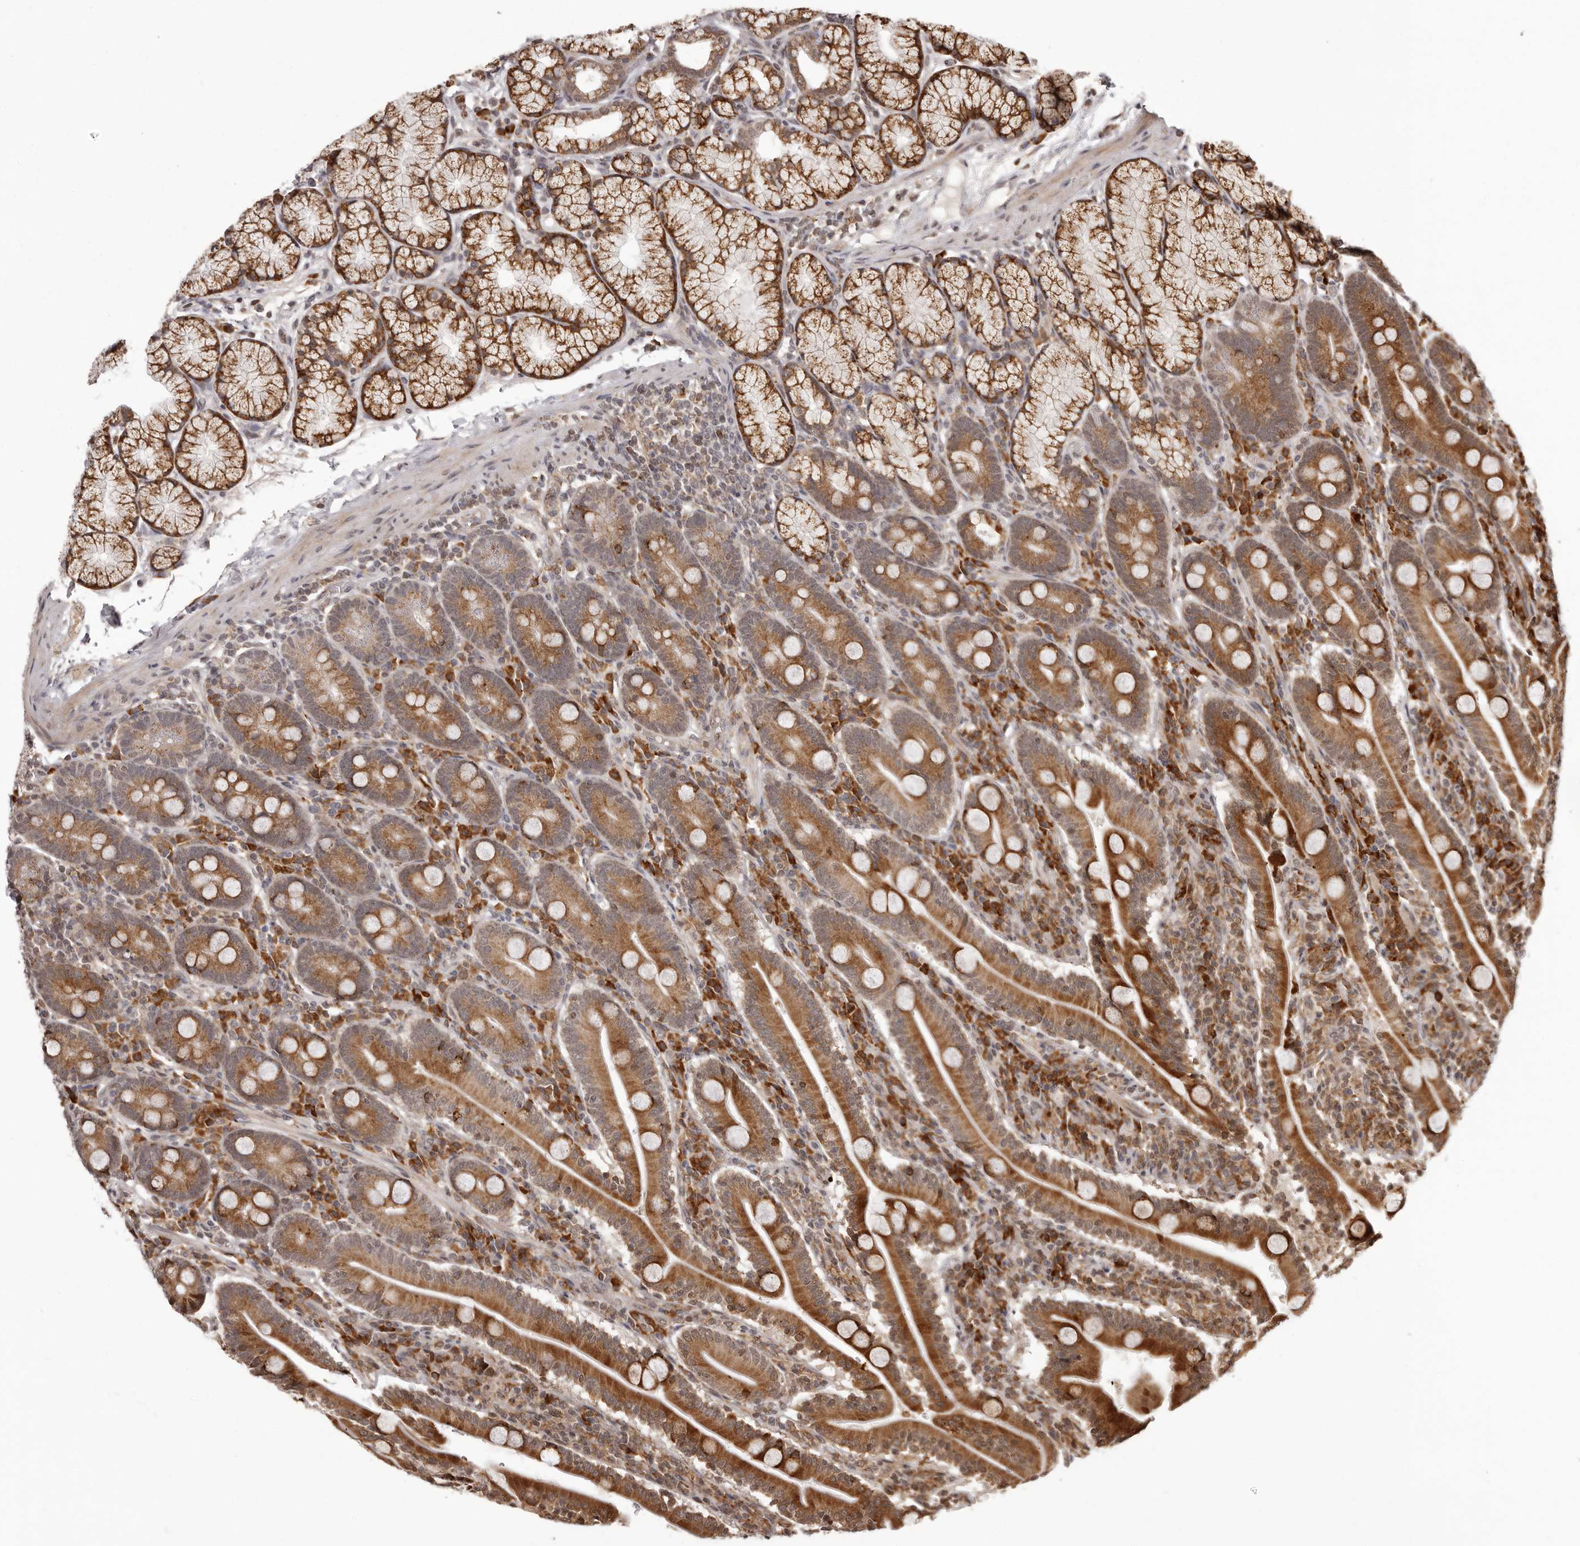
{"staining": {"intensity": "strong", "quantity": ">75%", "location": "cytoplasmic/membranous"}, "tissue": "duodenum", "cell_type": "Glandular cells", "image_type": "normal", "snomed": [{"axis": "morphology", "description": "Normal tissue, NOS"}, {"axis": "topography", "description": "Duodenum"}], "caption": "Protein analysis of normal duodenum reveals strong cytoplasmic/membranous expression in about >75% of glandular cells. The staining is performed using DAB (3,3'-diaminobenzidine) brown chromogen to label protein expression. The nuclei are counter-stained blue using hematoxylin.", "gene": "IL32", "patient": {"sex": "male", "age": 35}}